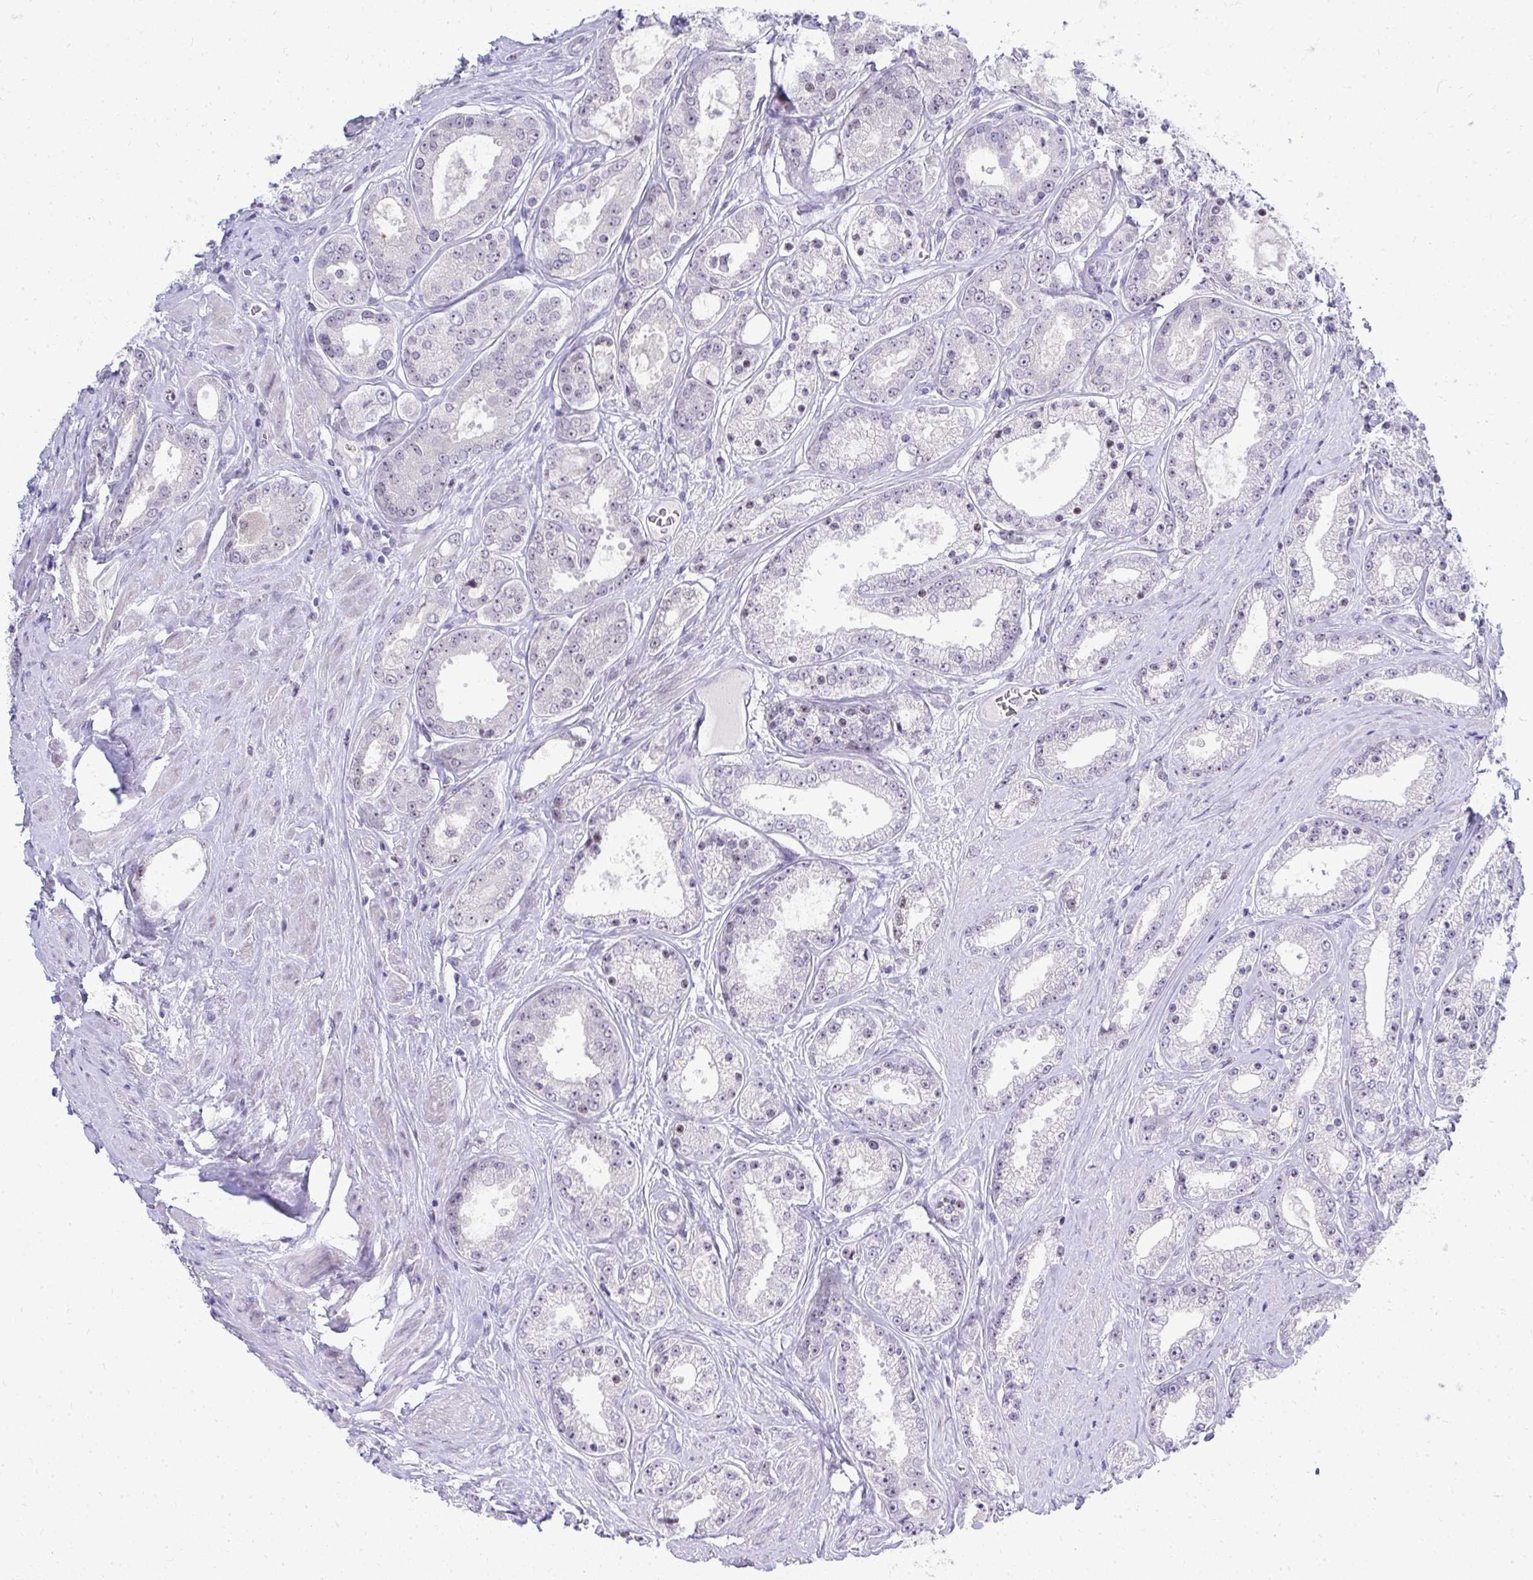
{"staining": {"intensity": "negative", "quantity": "none", "location": "none"}, "tissue": "prostate cancer", "cell_type": "Tumor cells", "image_type": "cancer", "snomed": [{"axis": "morphology", "description": "Adenocarcinoma, High grade"}, {"axis": "topography", "description": "Prostate"}], "caption": "This is an IHC micrograph of human high-grade adenocarcinoma (prostate). There is no positivity in tumor cells.", "gene": "EID3", "patient": {"sex": "male", "age": 66}}